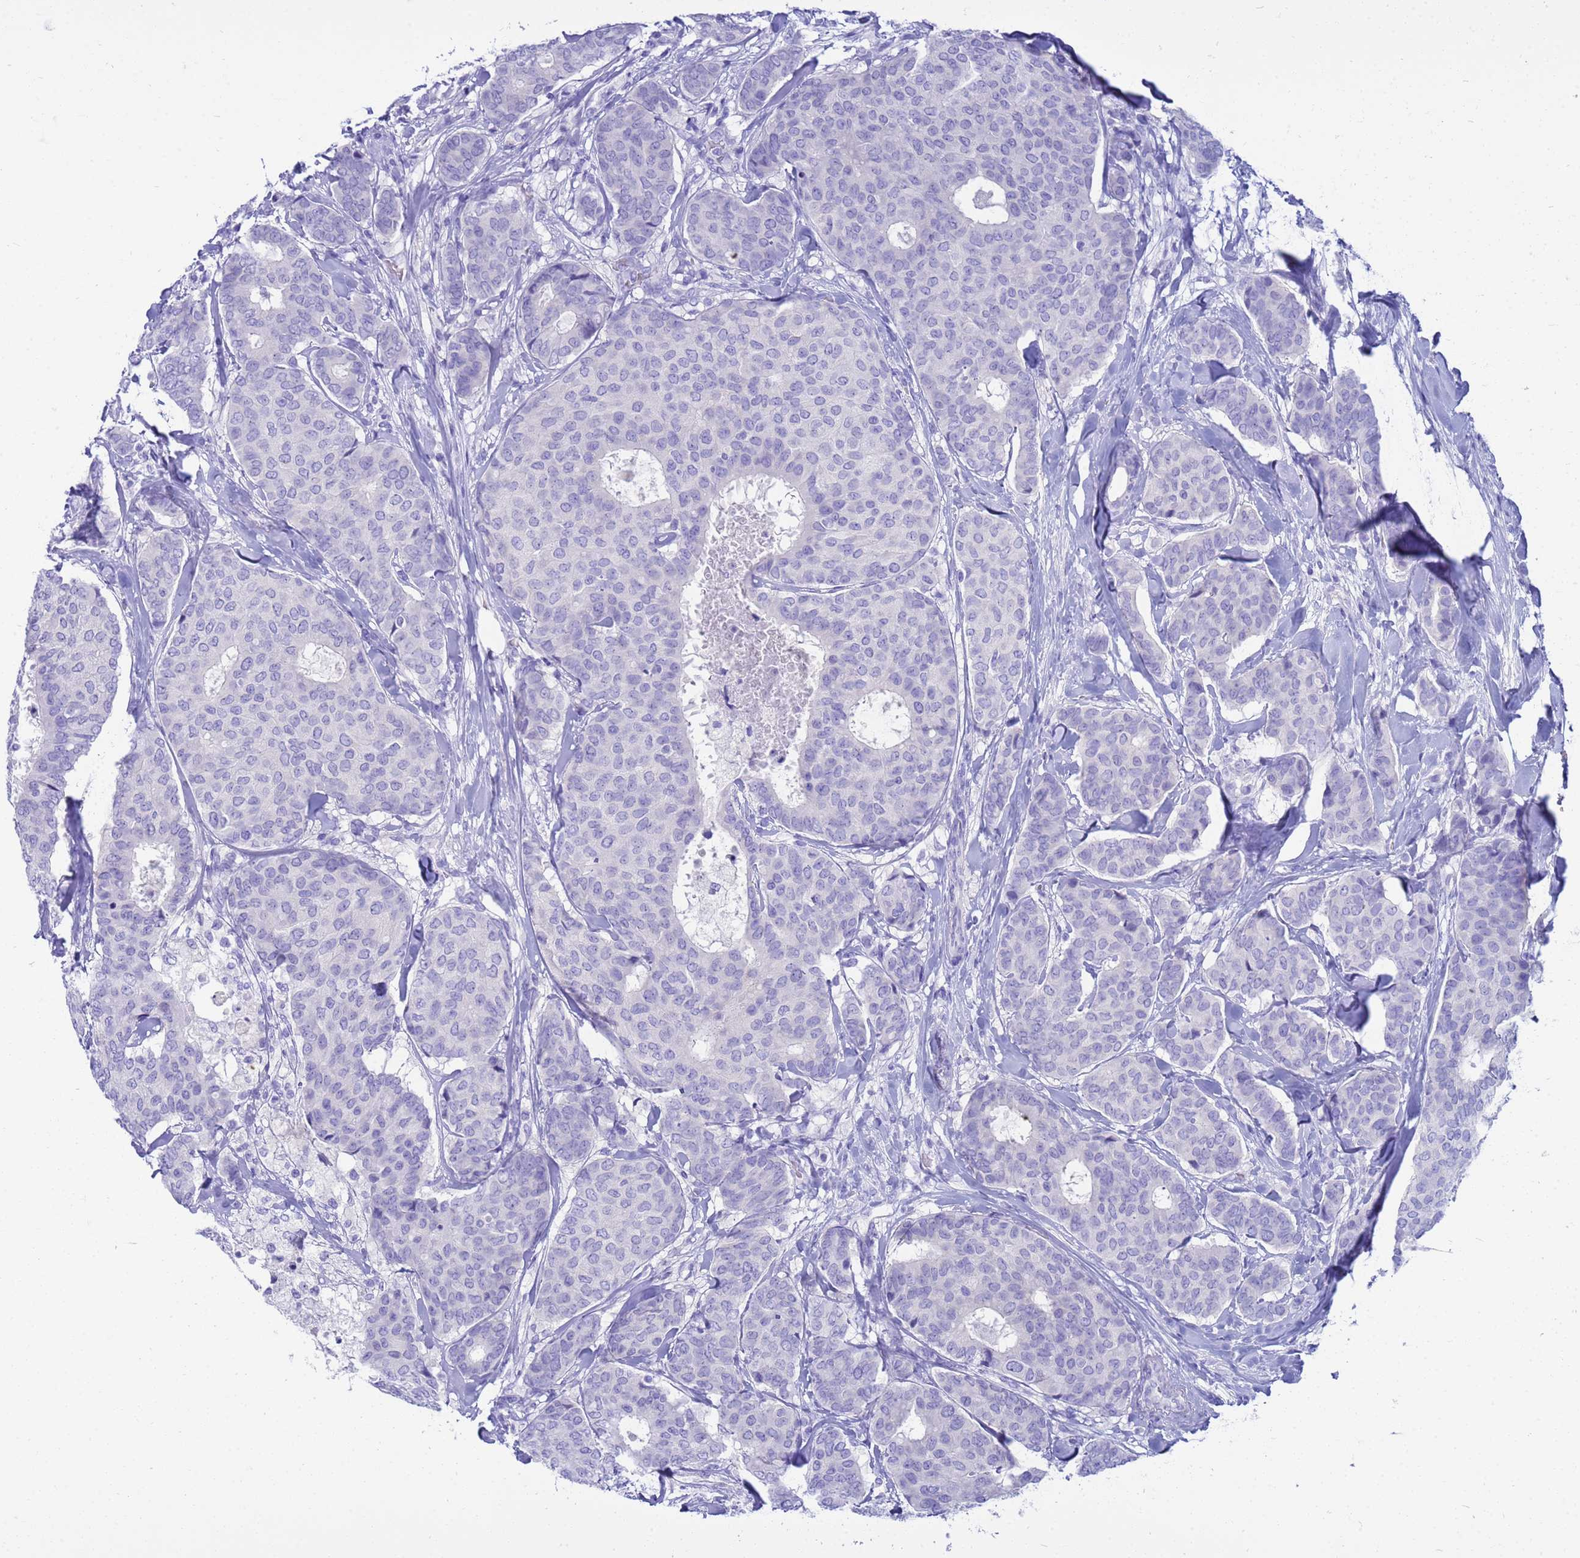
{"staining": {"intensity": "negative", "quantity": "none", "location": "none"}, "tissue": "breast cancer", "cell_type": "Tumor cells", "image_type": "cancer", "snomed": [{"axis": "morphology", "description": "Duct carcinoma"}, {"axis": "topography", "description": "Breast"}], "caption": "Tumor cells are negative for brown protein staining in breast cancer.", "gene": "SYCN", "patient": {"sex": "female", "age": 75}}